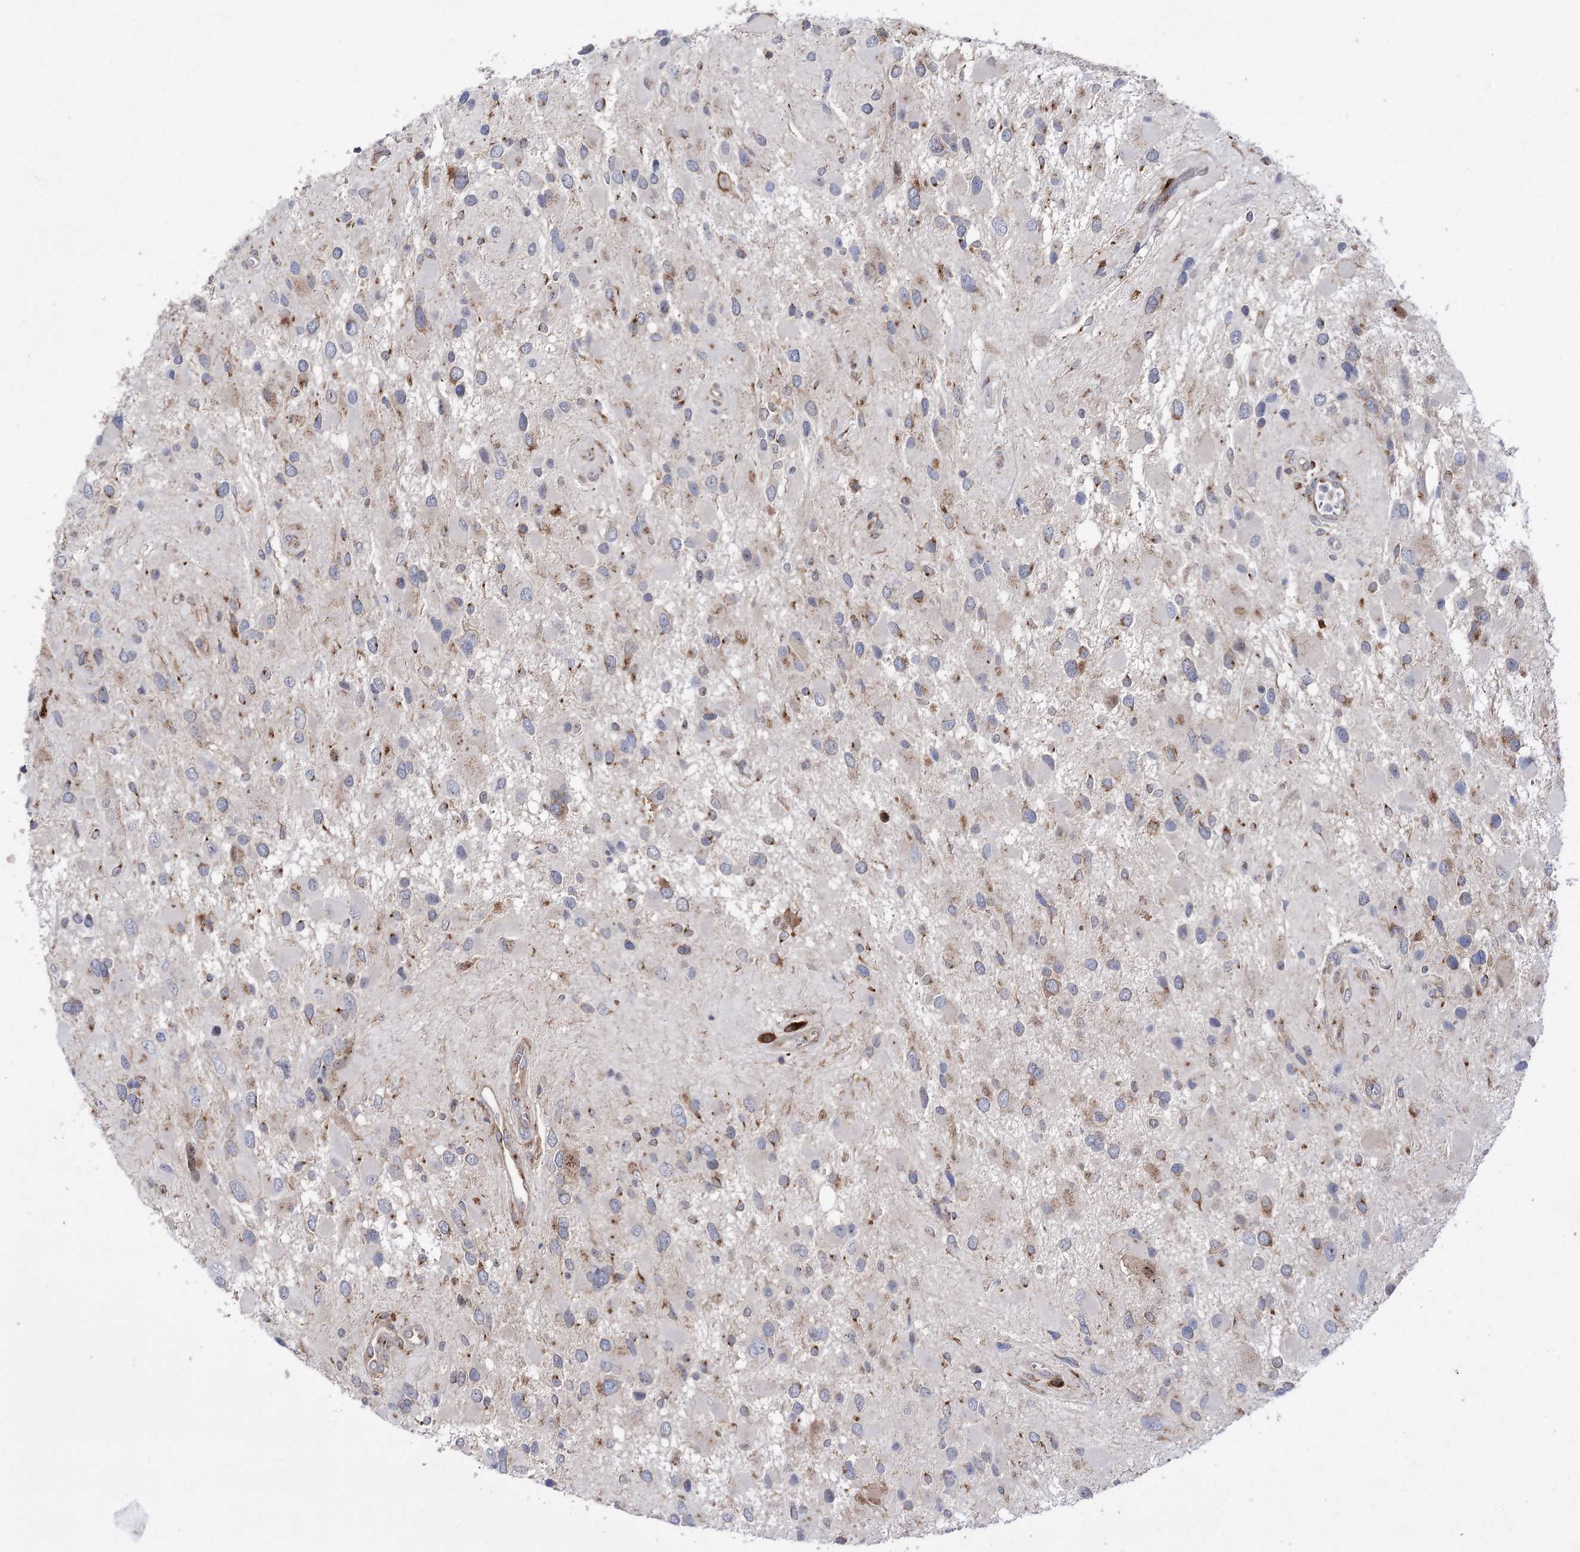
{"staining": {"intensity": "moderate", "quantity": "<25%", "location": "cytoplasmic/membranous"}, "tissue": "glioma", "cell_type": "Tumor cells", "image_type": "cancer", "snomed": [{"axis": "morphology", "description": "Glioma, malignant, High grade"}, {"axis": "topography", "description": "Brain"}], "caption": "Moderate cytoplasmic/membranous protein positivity is appreciated in about <25% of tumor cells in malignant glioma (high-grade).", "gene": "ZNF622", "patient": {"sex": "male", "age": 53}}